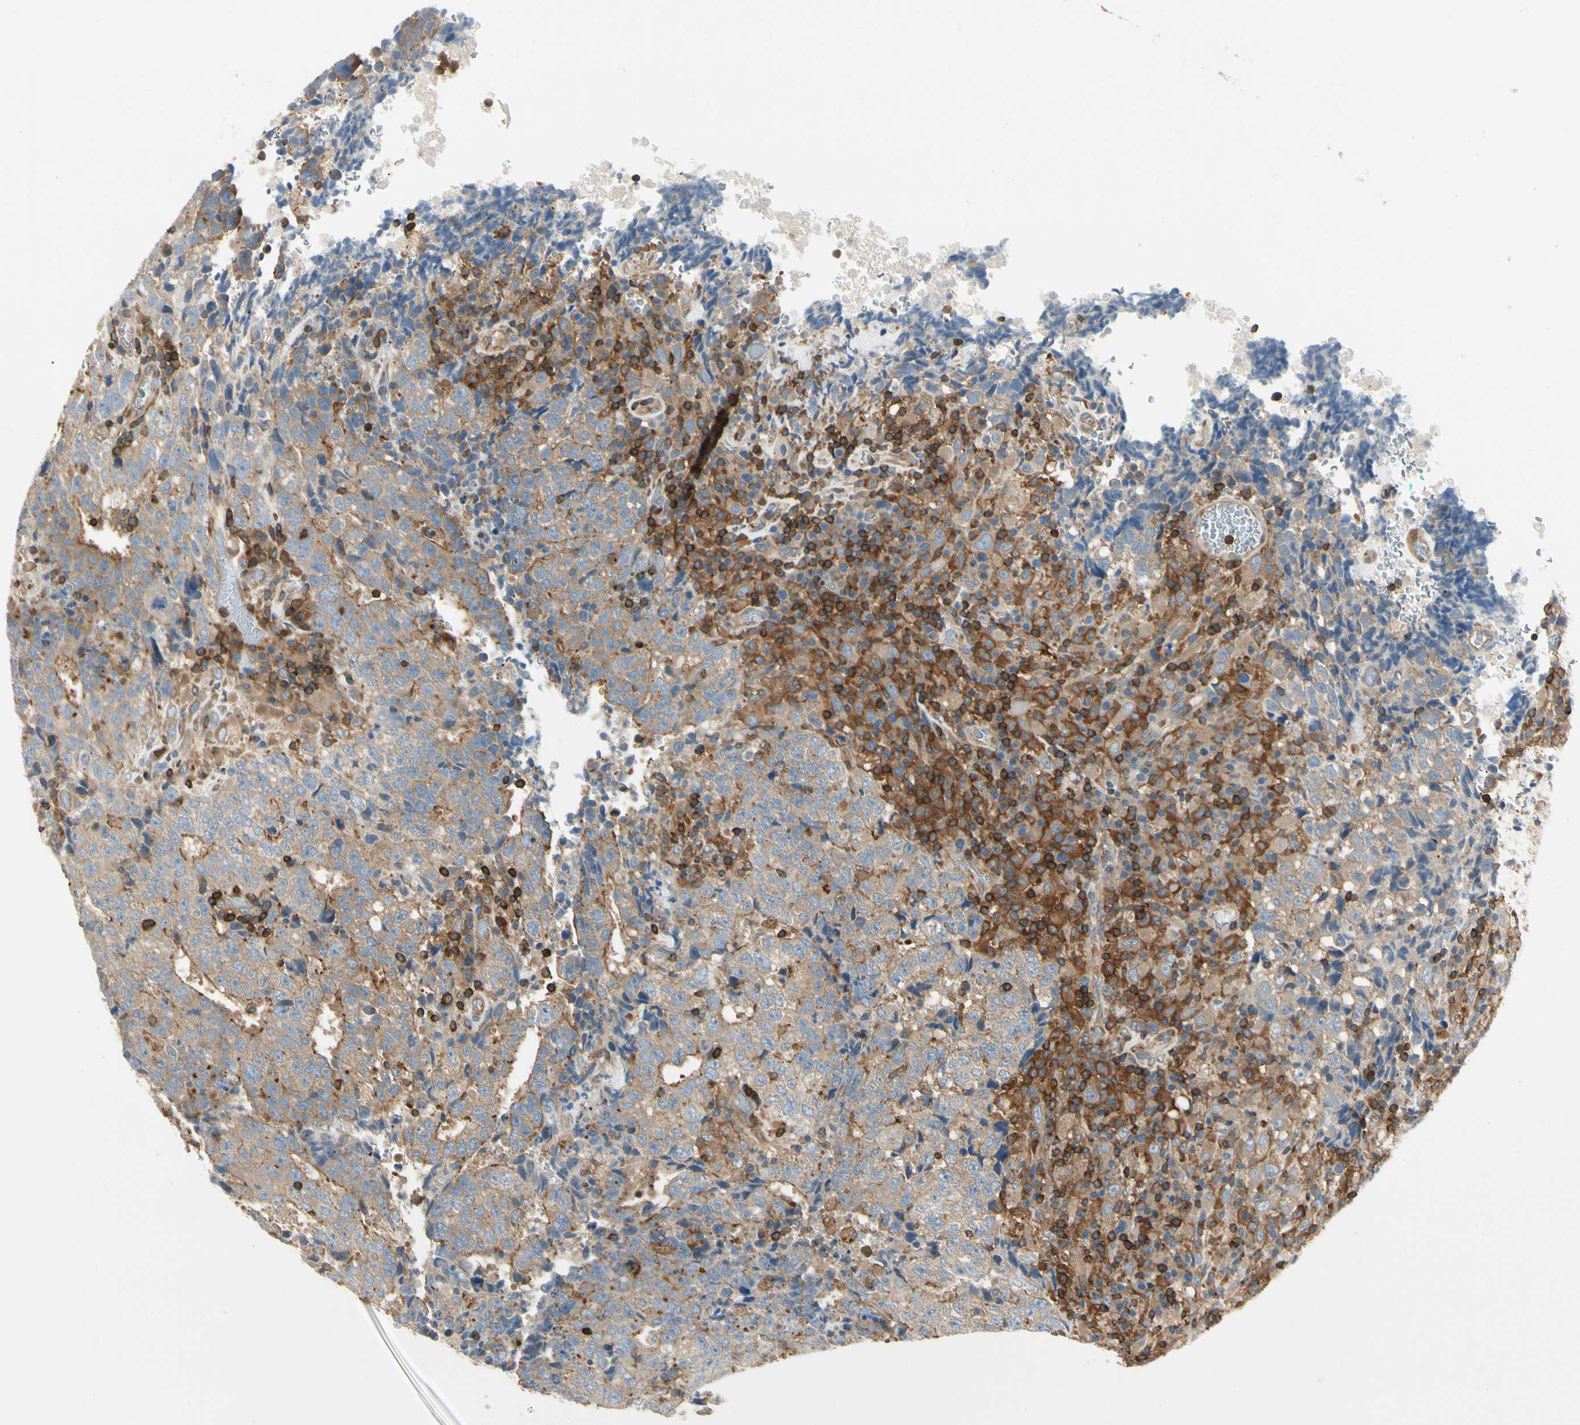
{"staining": {"intensity": "weak", "quantity": ">75%", "location": "cytoplasmic/membranous"}, "tissue": "testis cancer", "cell_type": "Tumor cells", "image_type": "cancer", "snomed": [{"axis": "morphology", "description": "Necrosis, NOS"}, {"axis": "morphology", "description": "Carcinoma, Embryonal, NOS"}, {"axis": "topography", "description": "Testis"}], "caption": "Weak cytoplasmic/membranous protein expression is appreciated in about >75% of tumor cells in testis cancer (embryonal carcinoma).", "gene": "CAPZA2", "patient": {"sex": "male", "age": 19}}